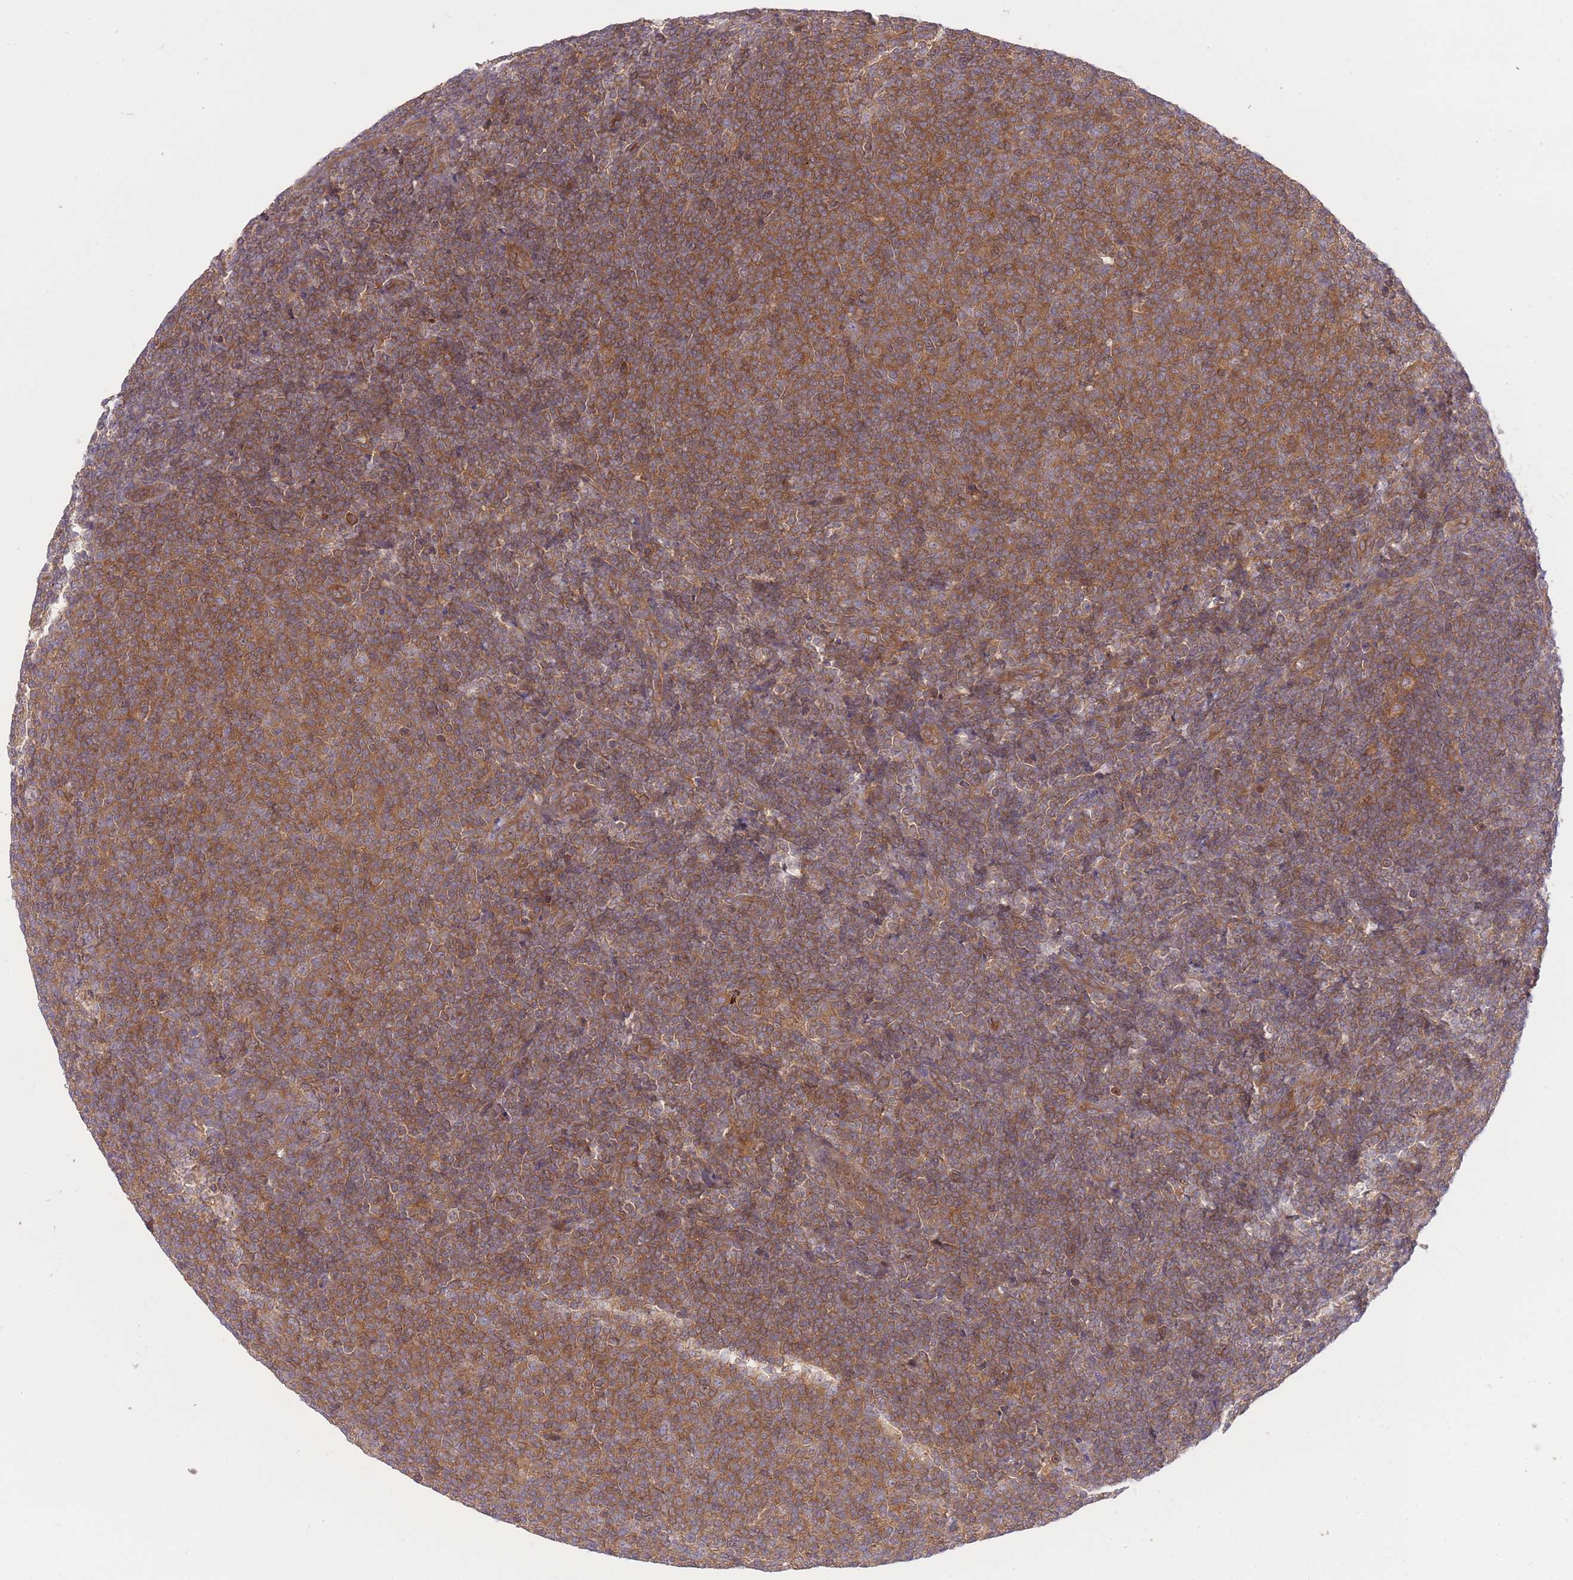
{"staining": {"intensity": "moderate", "quantity": ">75%", "location": "cytoplasmic/membranous"}, "tissue": "lymphoma", "cell_type": "Tumor cells", "image_type": "cancer", "snomed": [{"axis": "morphology", "description": "Malignant lymphoma, non-Hodgkin's type, Low grade"}, {"axis": "topography", "description": "Lymph node"}], "caption": "DAB (3,3'-diaminobenzidine) immunohistochemical staining of human lymphoma demonstrates moderate cytoplasmic/membranous protein expression in approximately >75% of tumor cells. (IHC, brightfield microscopy, high magnification).", "gene": "PREP", "patient": {"sex": "male", "age": 66}}